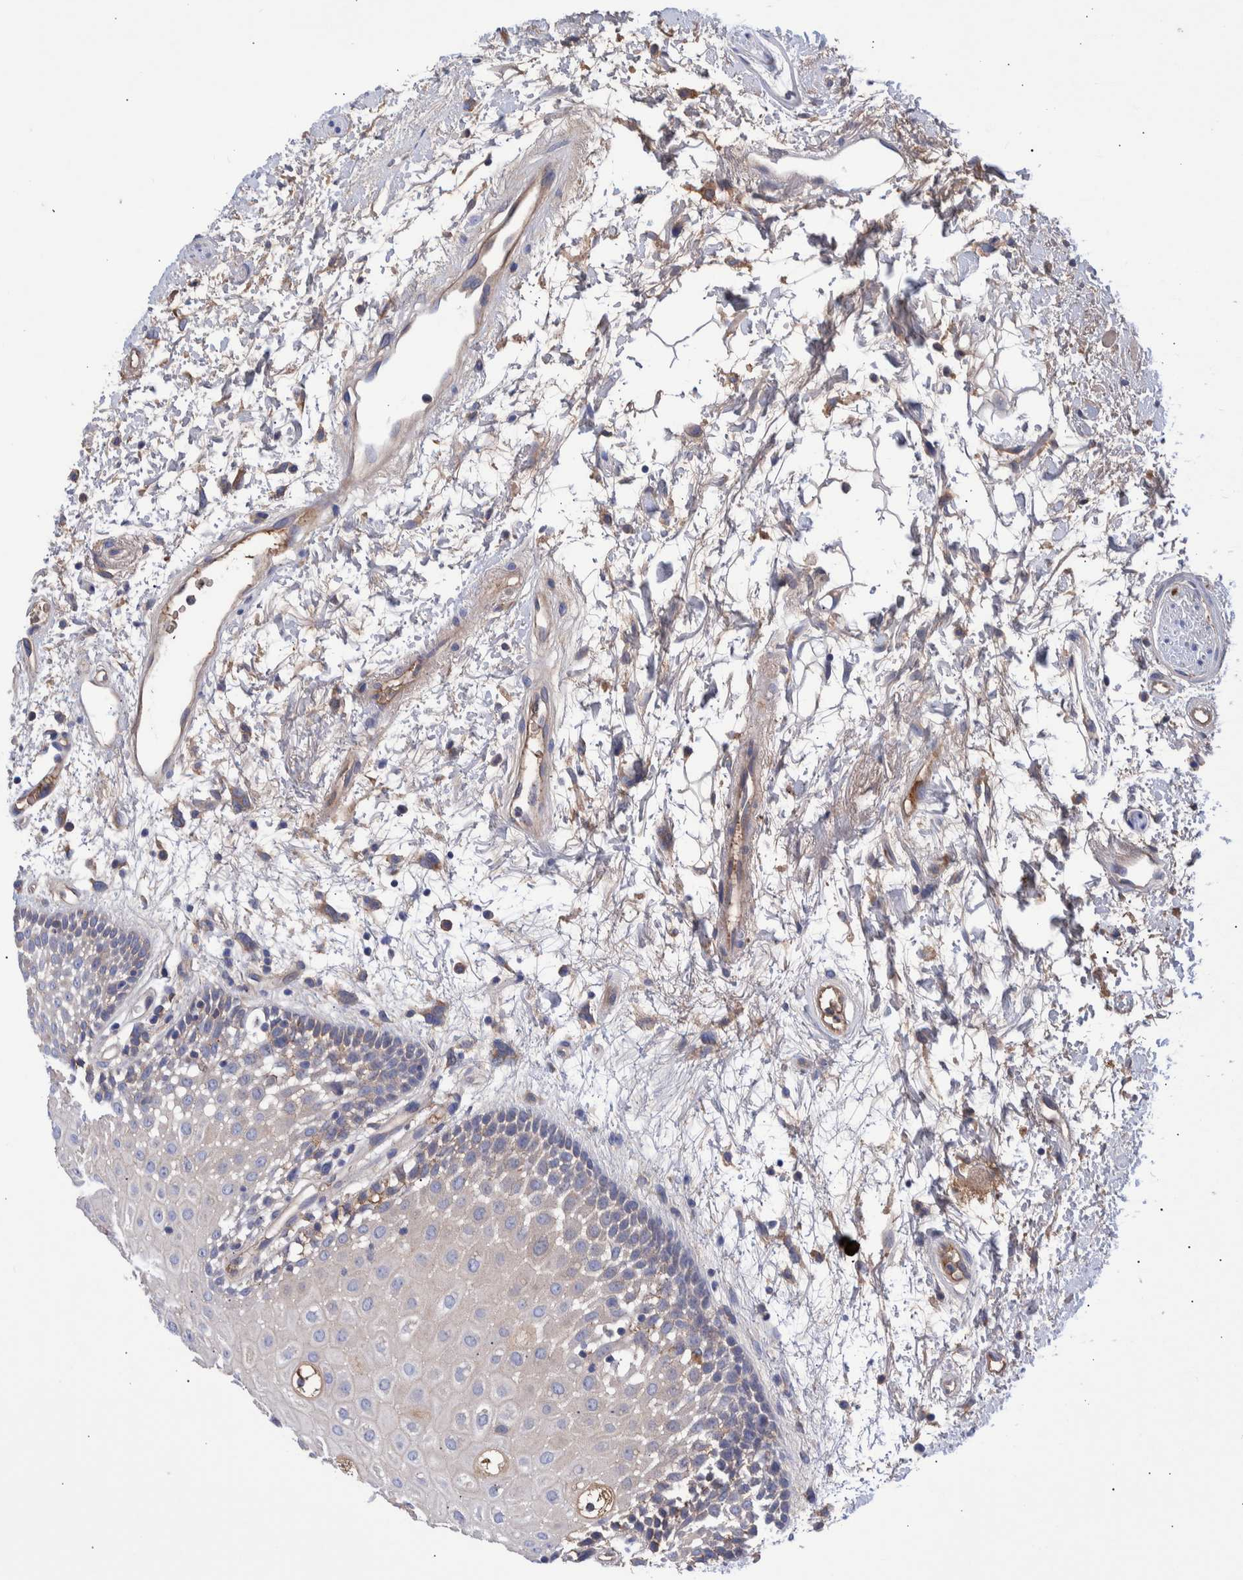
{"staining": {"intensity": "moderate", "quantity": "<25%", "location": "cytoplasmic/membranous"}, "tissue": "oral mucosa", "cell_type": "Squamous epithelial cells", "image_type": "normal", "snomed": [{"axis": "morphology", "description": "Normal tissue, NOS"}, {"axis": "topography", "description": "Skeletal muscle"}, {"axis": "topography", "description": "Oral tissue"}, {"axis": "topography", "description": "Peripheral nerve tissue"}], "caption": "A histopathology image of oral mucosa stained for a protein exhibits moderate cytoplasmic/membranous brown staining in squamous epithelial cells. (DAB IHC, brown staining for protein, blue staining for nuclei).", "gene": "DLL4", "patient": {"sex": "female", "age": 84}}